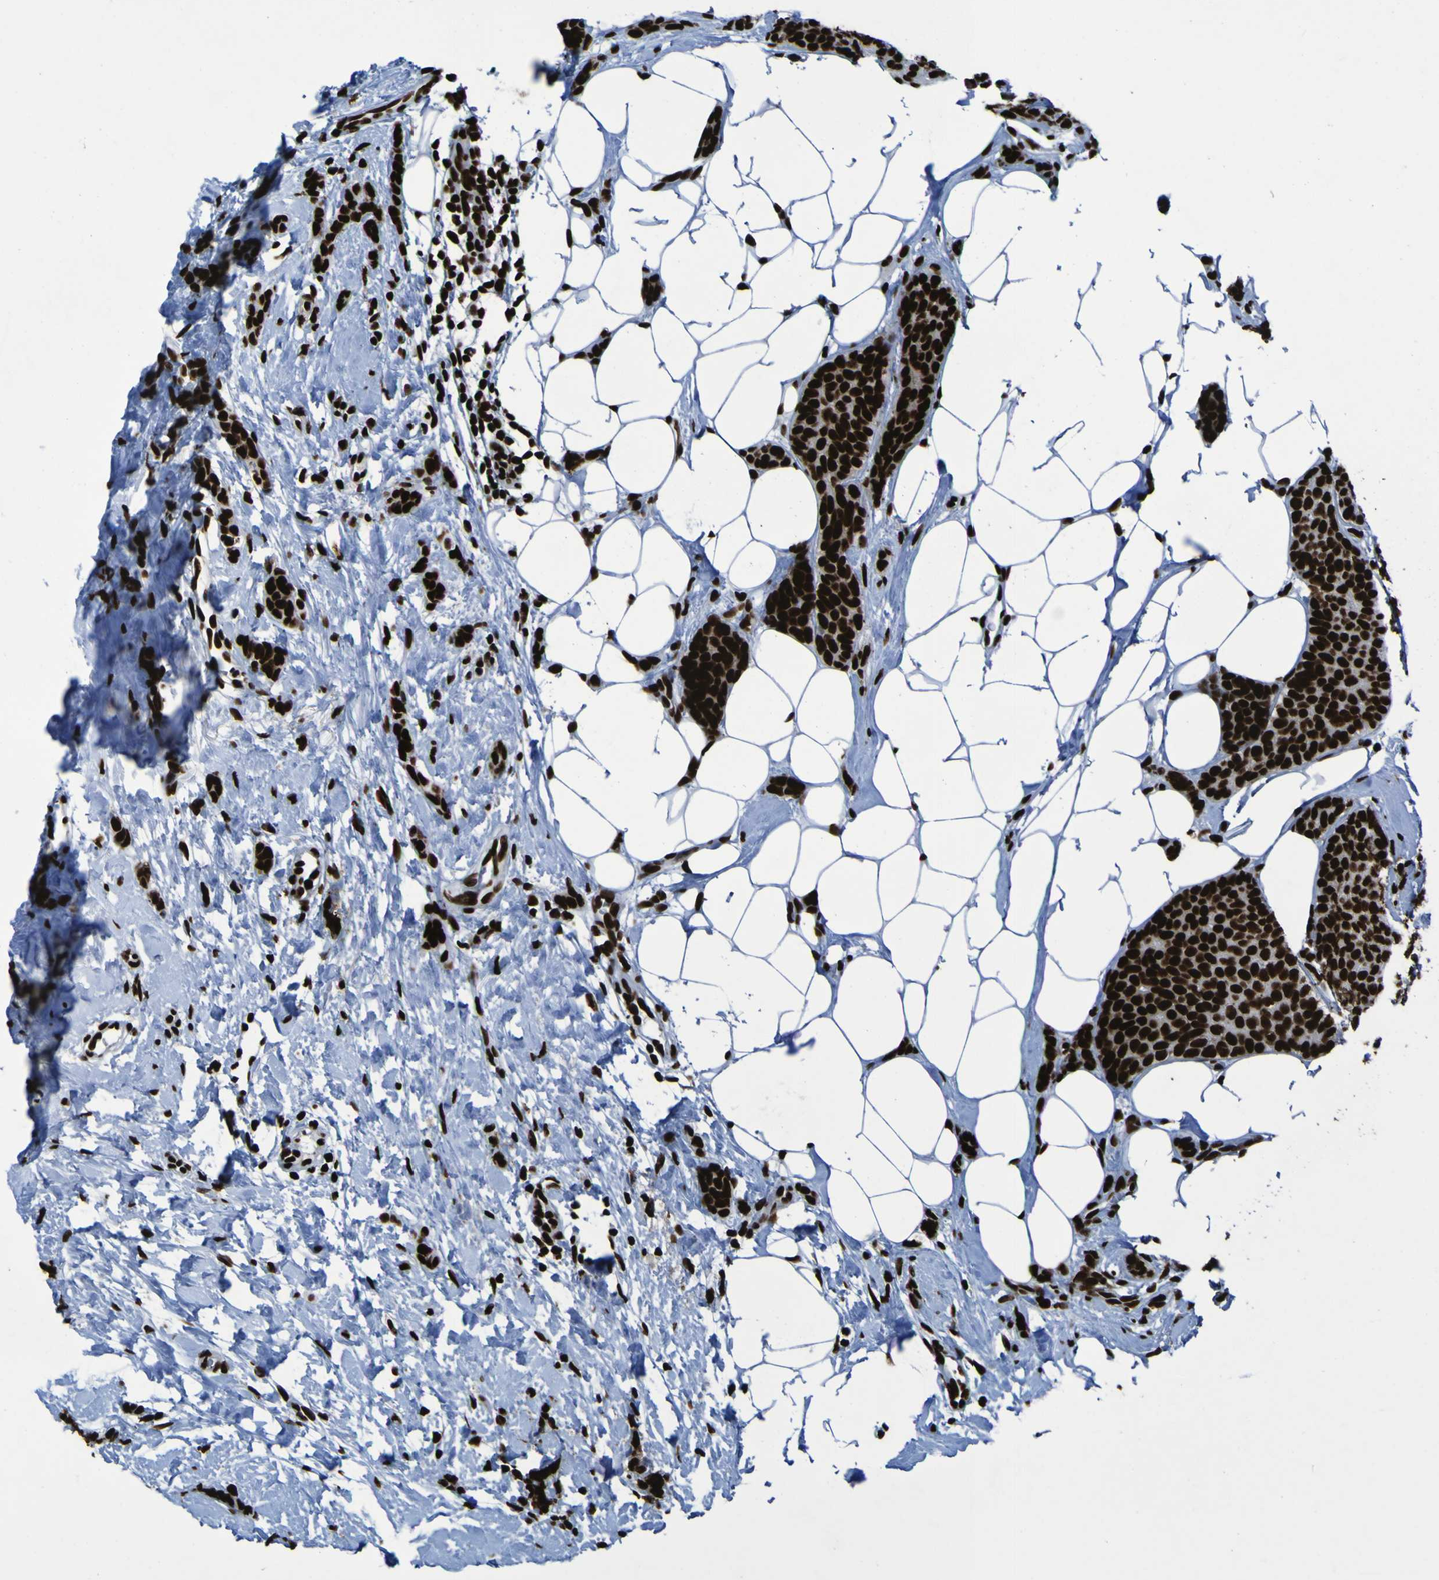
{"staining": {"intensity": "strong", "quantity": ">75%", "location": "nuclear"}, "tissue": "breast cancer", "cell_type": "Tumor cells", "image_type": "cancer", "snomed": [{"axis": "morphology", "description": "Lobular carcinoma"}, {"axis": "topography", "description": "Skin"}, {"axis": "topography", "description": "Breast"}], "caption": "The photomicrograph shows staining of breast cancer, revealing strong nuclear protein expression (brown color) within tumor cells.", "gene": "NPM1", "patient": {"sex": "female", "age": 46}}